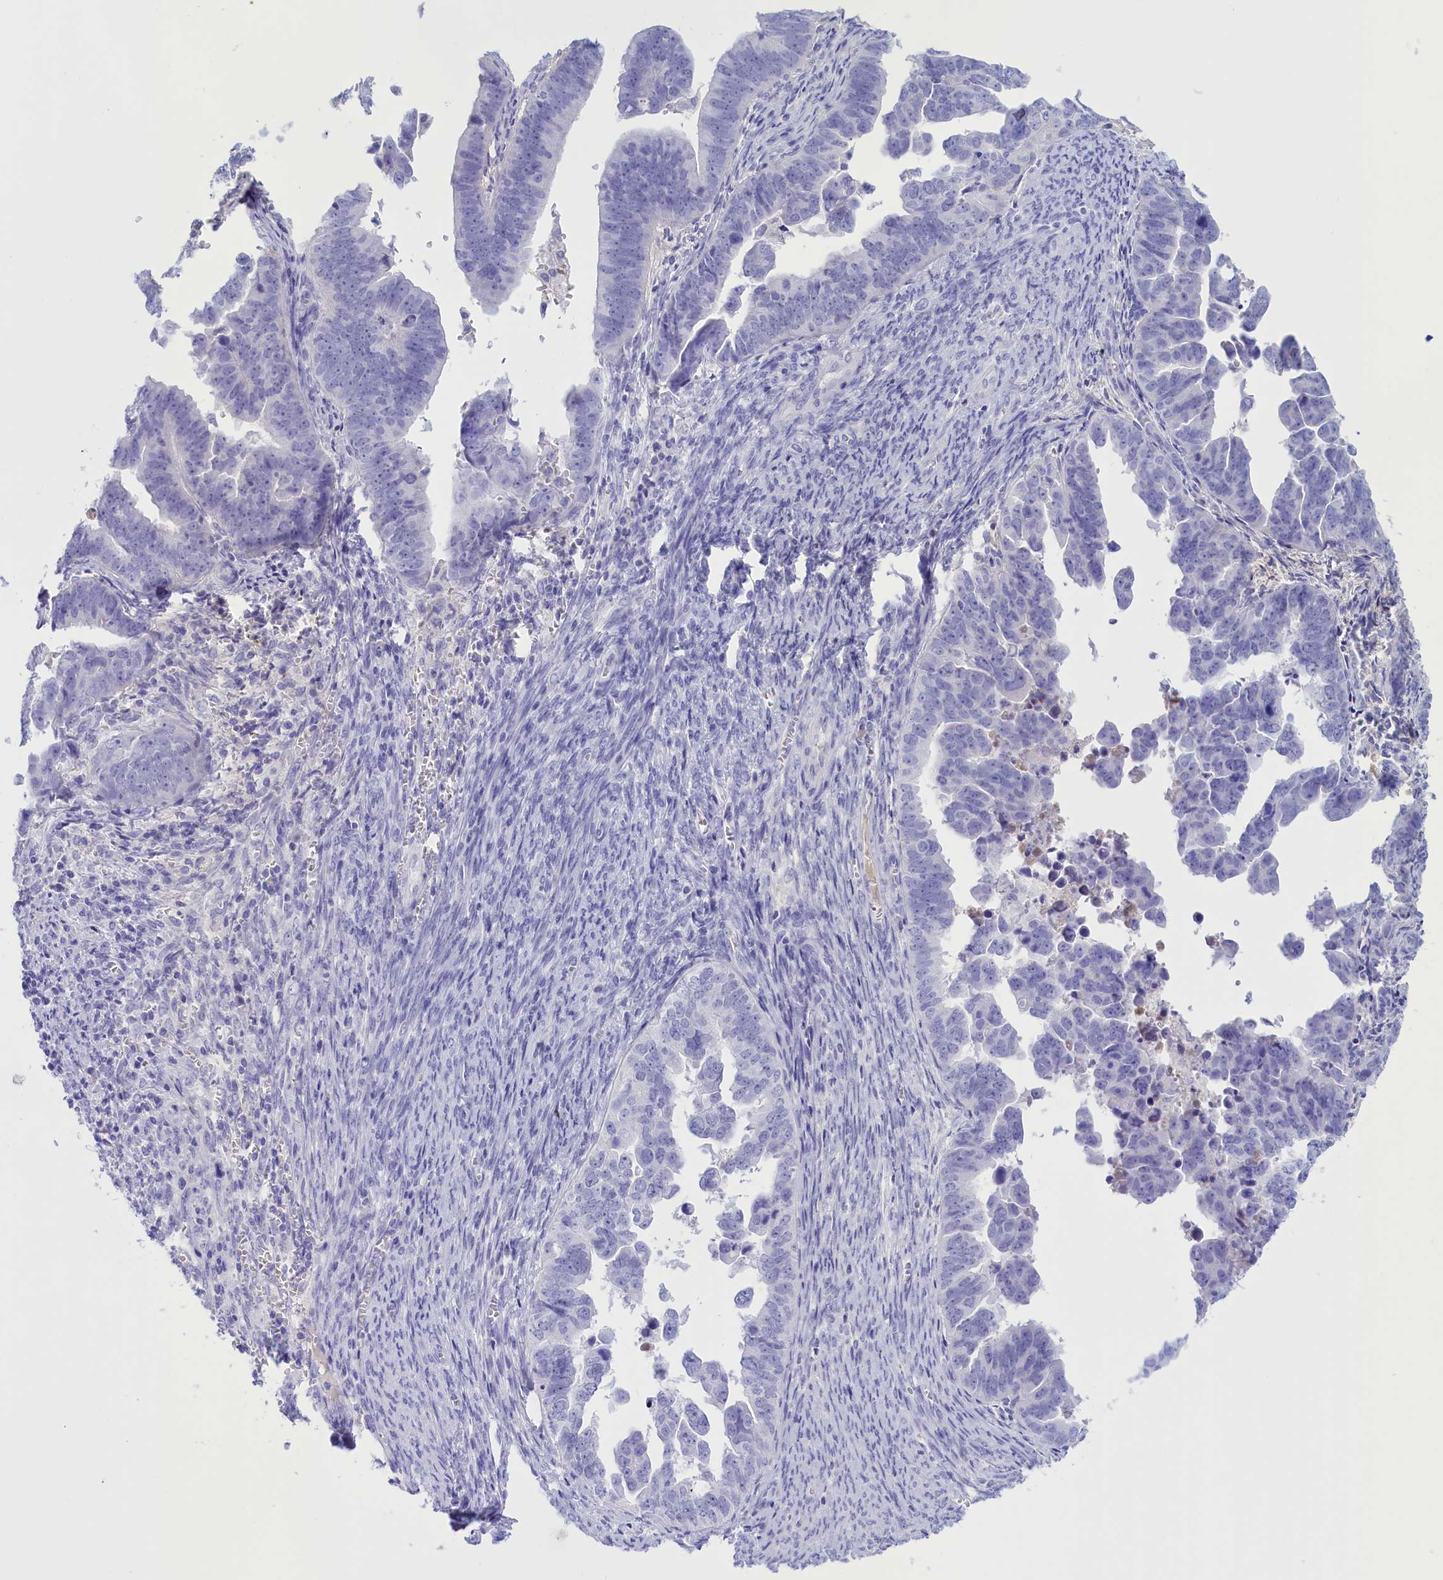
{"staining": {"intensity": "negative", "quantity": "none", "location": "none"}, "tissue": "endometrial cancer", "cell_type": "Tumor cells", "image_type": "cancer", "snomed": [{"axis": "morphology", "description": "Adenocarcinoma, NOS"}, {"axis": "topography", "description": "Endometrium"}], "caption": "An image of human endometrial cancer (adenocarcinoma) is negative for staining in tumor cells.", "gene": "PROK2", "patient": {"sex": "female", "age": 75}}